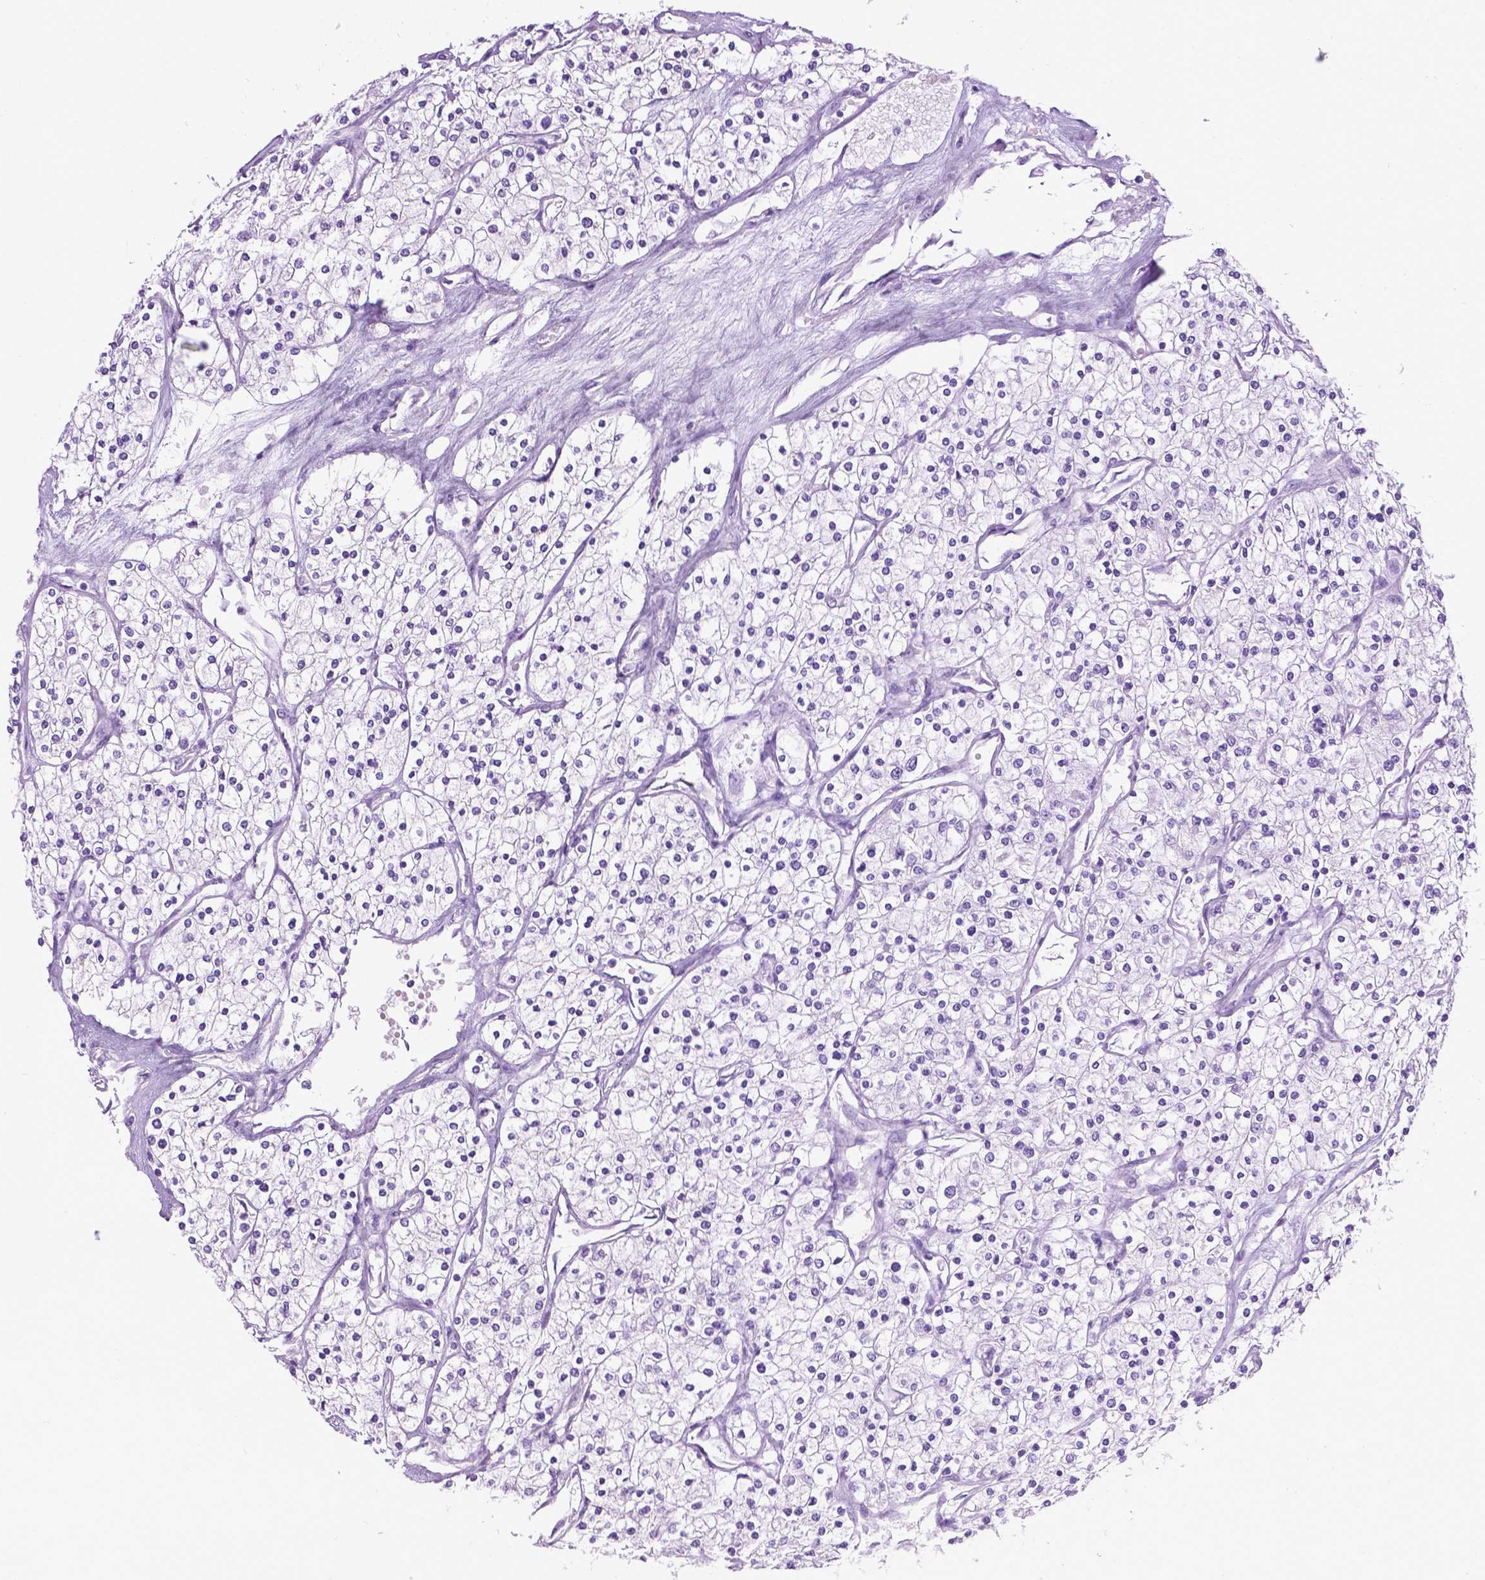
{"staining": {"intensity": "negative", "quantity": "none", "location": "none"}, "tissue": "renal cancer", "cell_type": "Tumor cells", "image_type": "cancer", "snomed": [{"axis": "morphology", "description": "Adenocarcinoma, NOS"}, {"axis": "topography", "description": "Kidney"}], "caption": "Tumor cells are negative for brown protein staining in adenocarcinoma (renal).", "gene": "LELP1", "patient": {"sex": "male", "age": 80}}